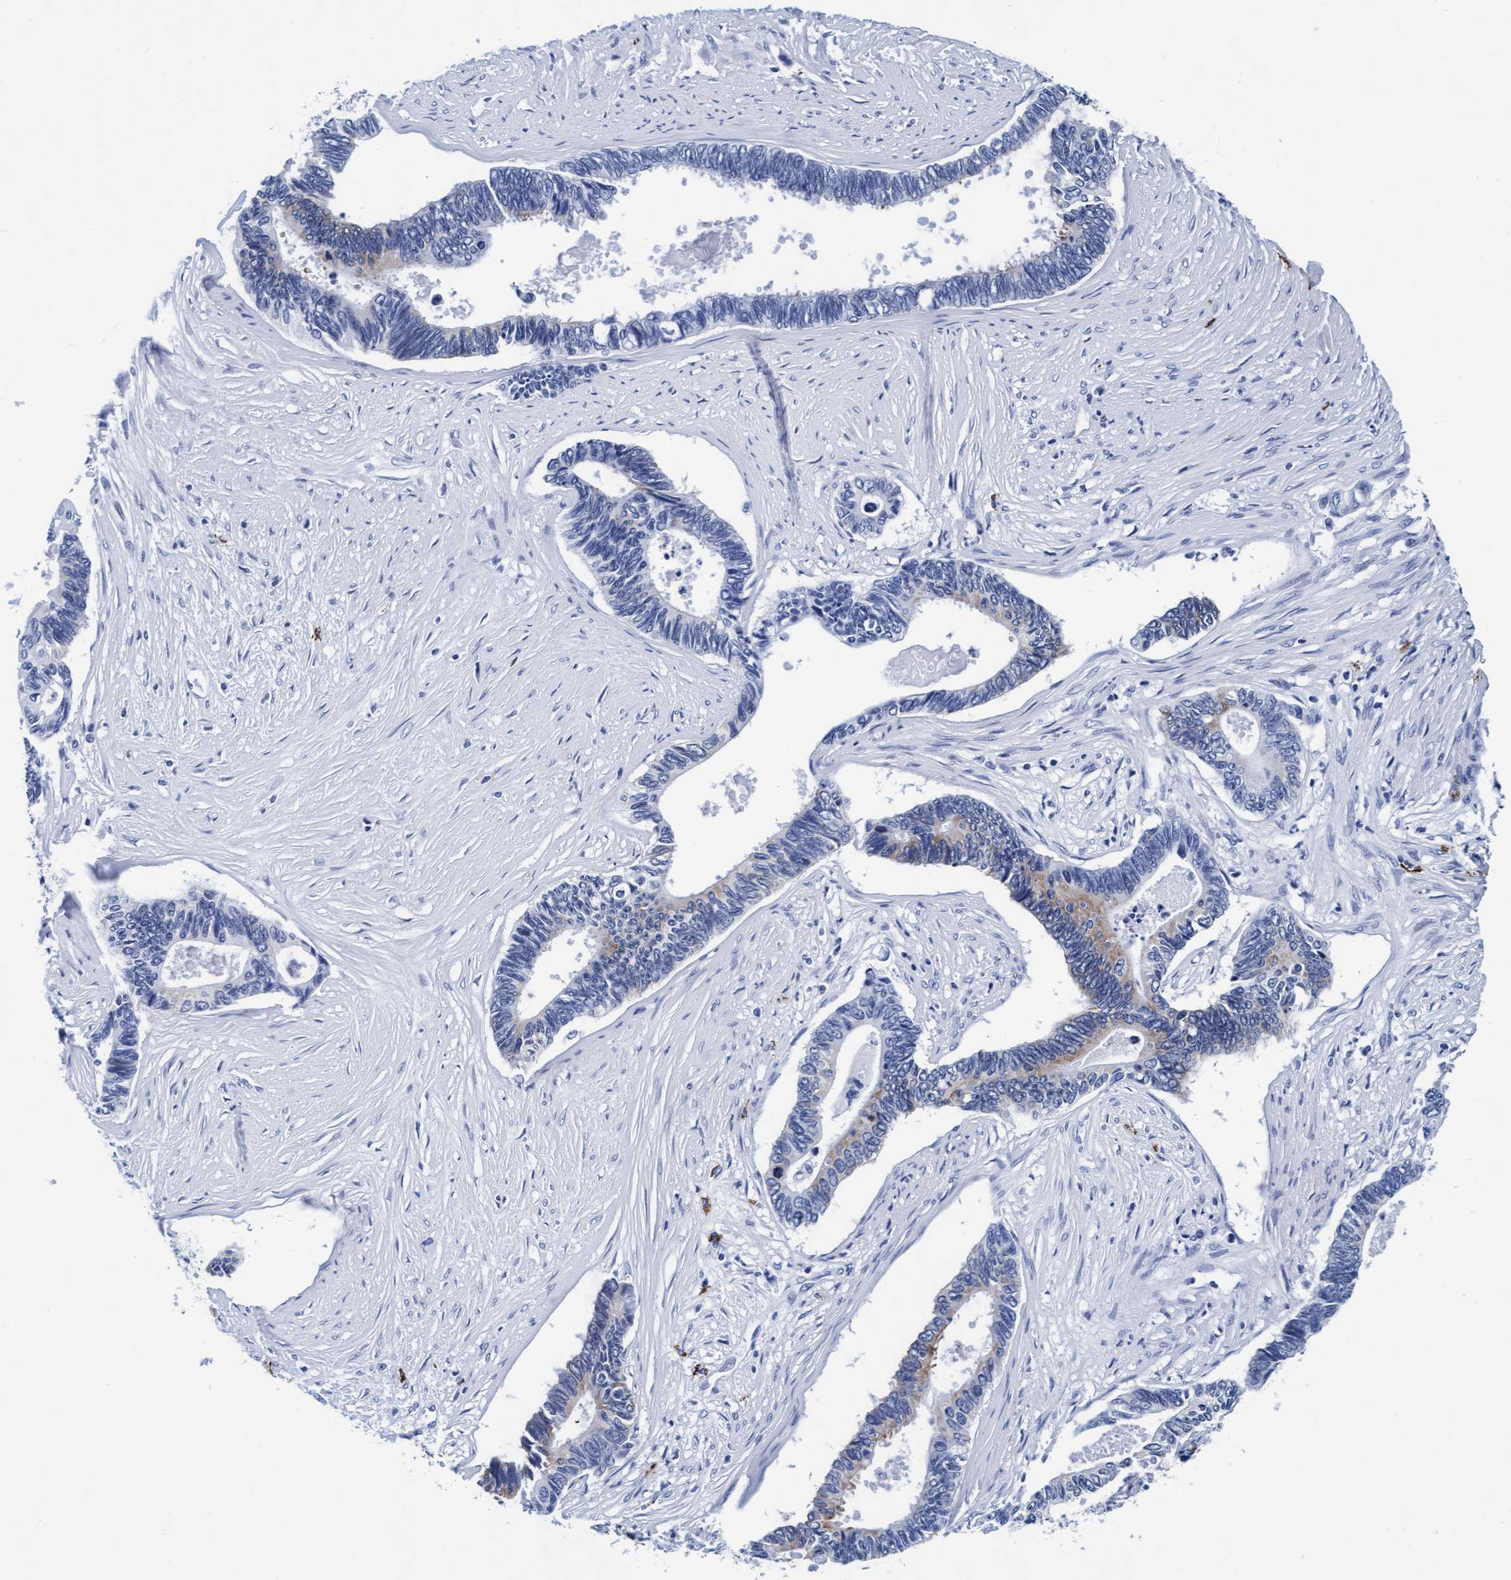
{"staining": {"intensity": "weak", "quantity": "<25%", "location": "cytoplasmic/membranous"}, "tissue": "pancreatic cancer", "cell_type": "Tumor cells", "image_type": "cancer", "snomed": [{"axis": "morphology", "description": "Adenocarcinoma, NOS"}, {"axis": "topography", "description": "Pancreas"}], "caption": "IHC of human adenocarcinoma (pancreatic) demonstrates no expression in tumor cells.", "gene": "ARSG", "patient": {"sex": "female", "age": 70}}